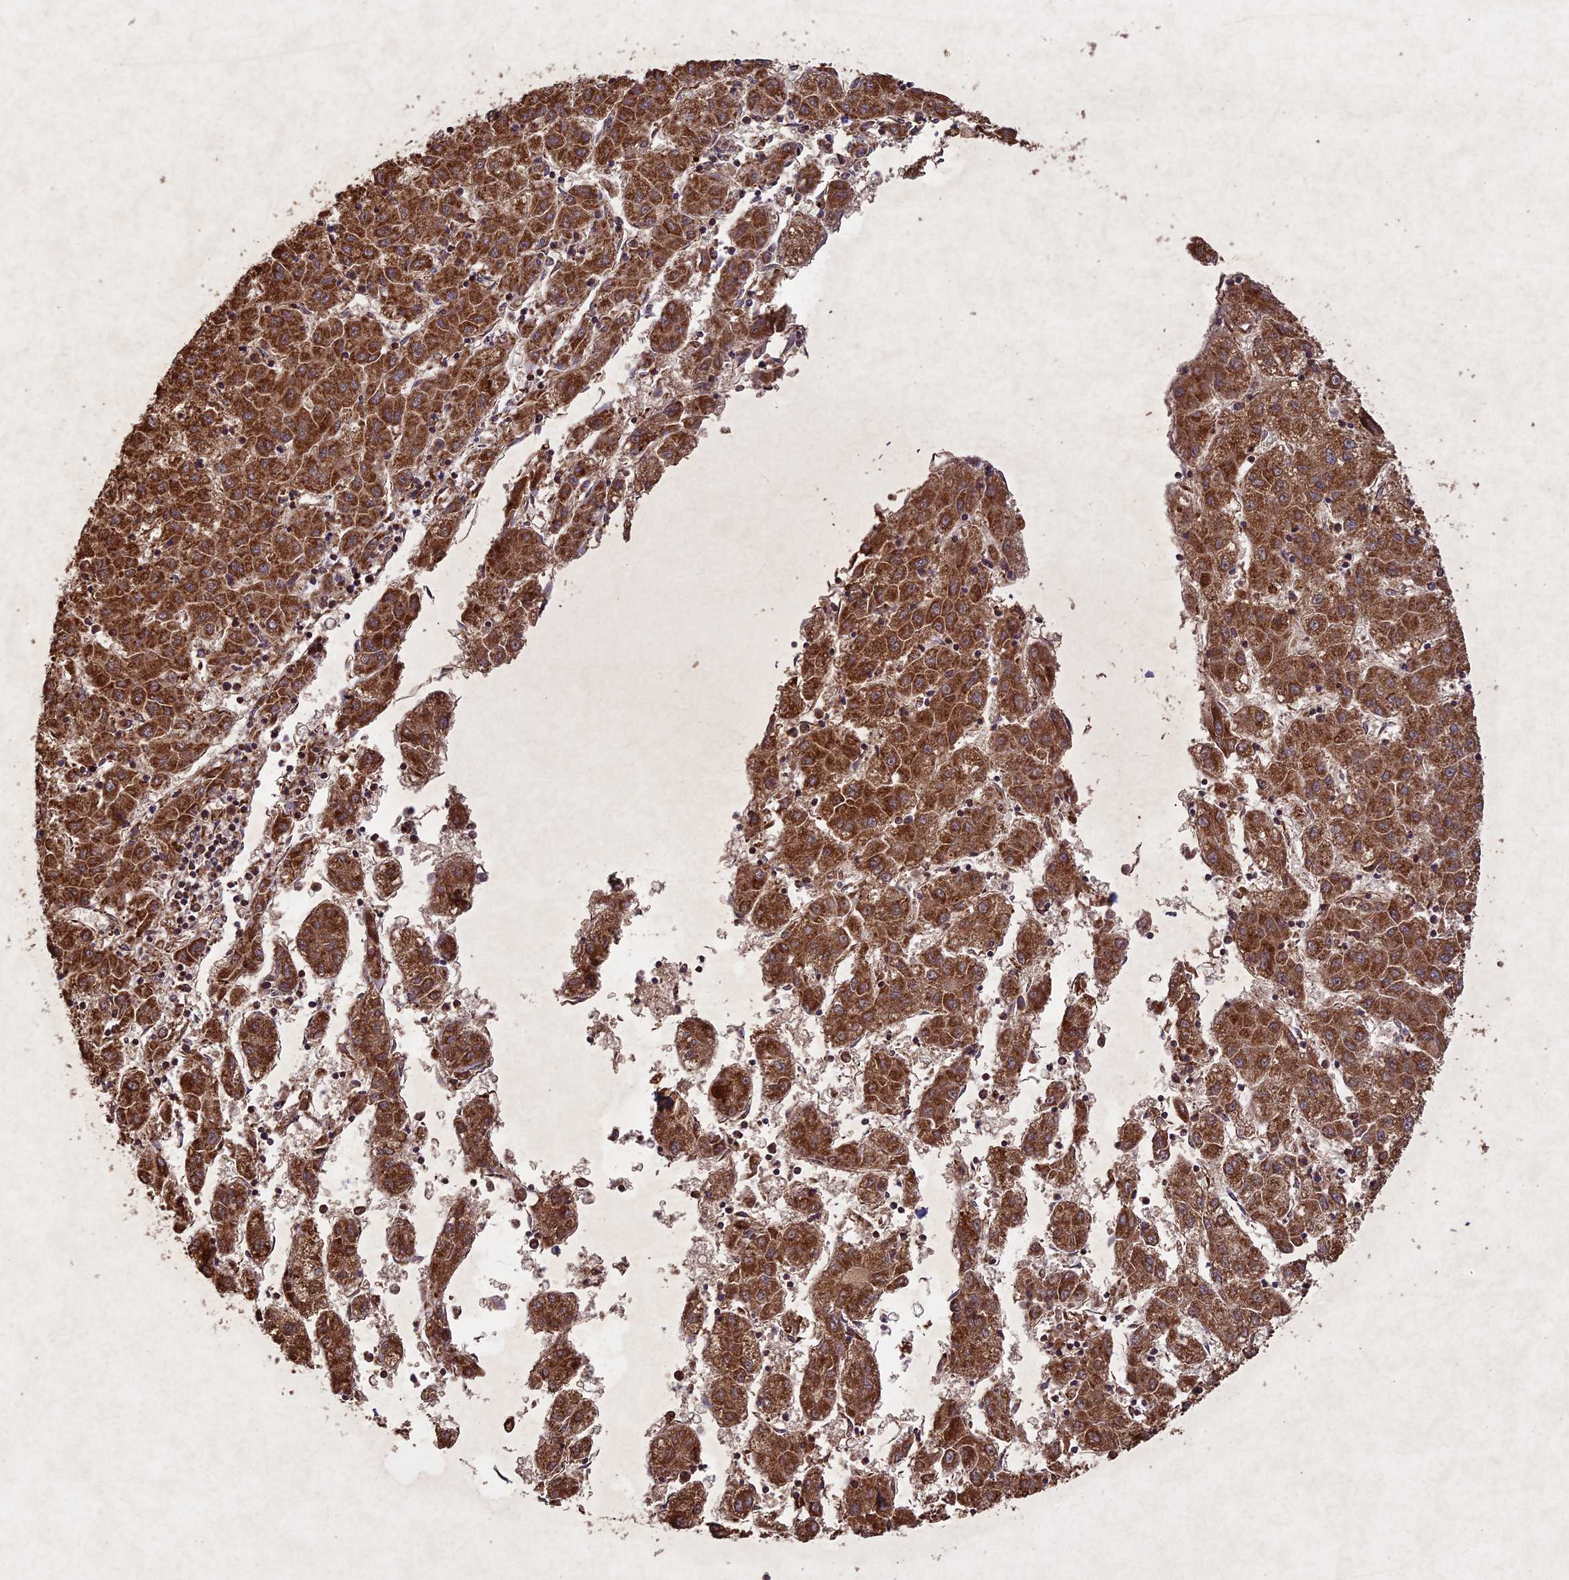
{"staining": {"intensity": "moderate", "quantity": ">75%", "location": "cytoplasmic/membranous"}, "tissue": "liver cancer", "cell_type": "Tumor cells", "image_type": "cancer", "snomed": [{"axis": "morphology", "description": "Carcinoma, Hepatocellular, NOS"}, {"axis": "topography", "description": "Liver"}], "caption": "Approximately >75% of tumor cells in liver hepatocellular carcinoma demonstrate moderate cytoplasmic/membranous protein positivity as visualized by brown immunohistochemical staining.", "gene": "CIAO2B", "patient": {"sex": "male", "age": 72}}